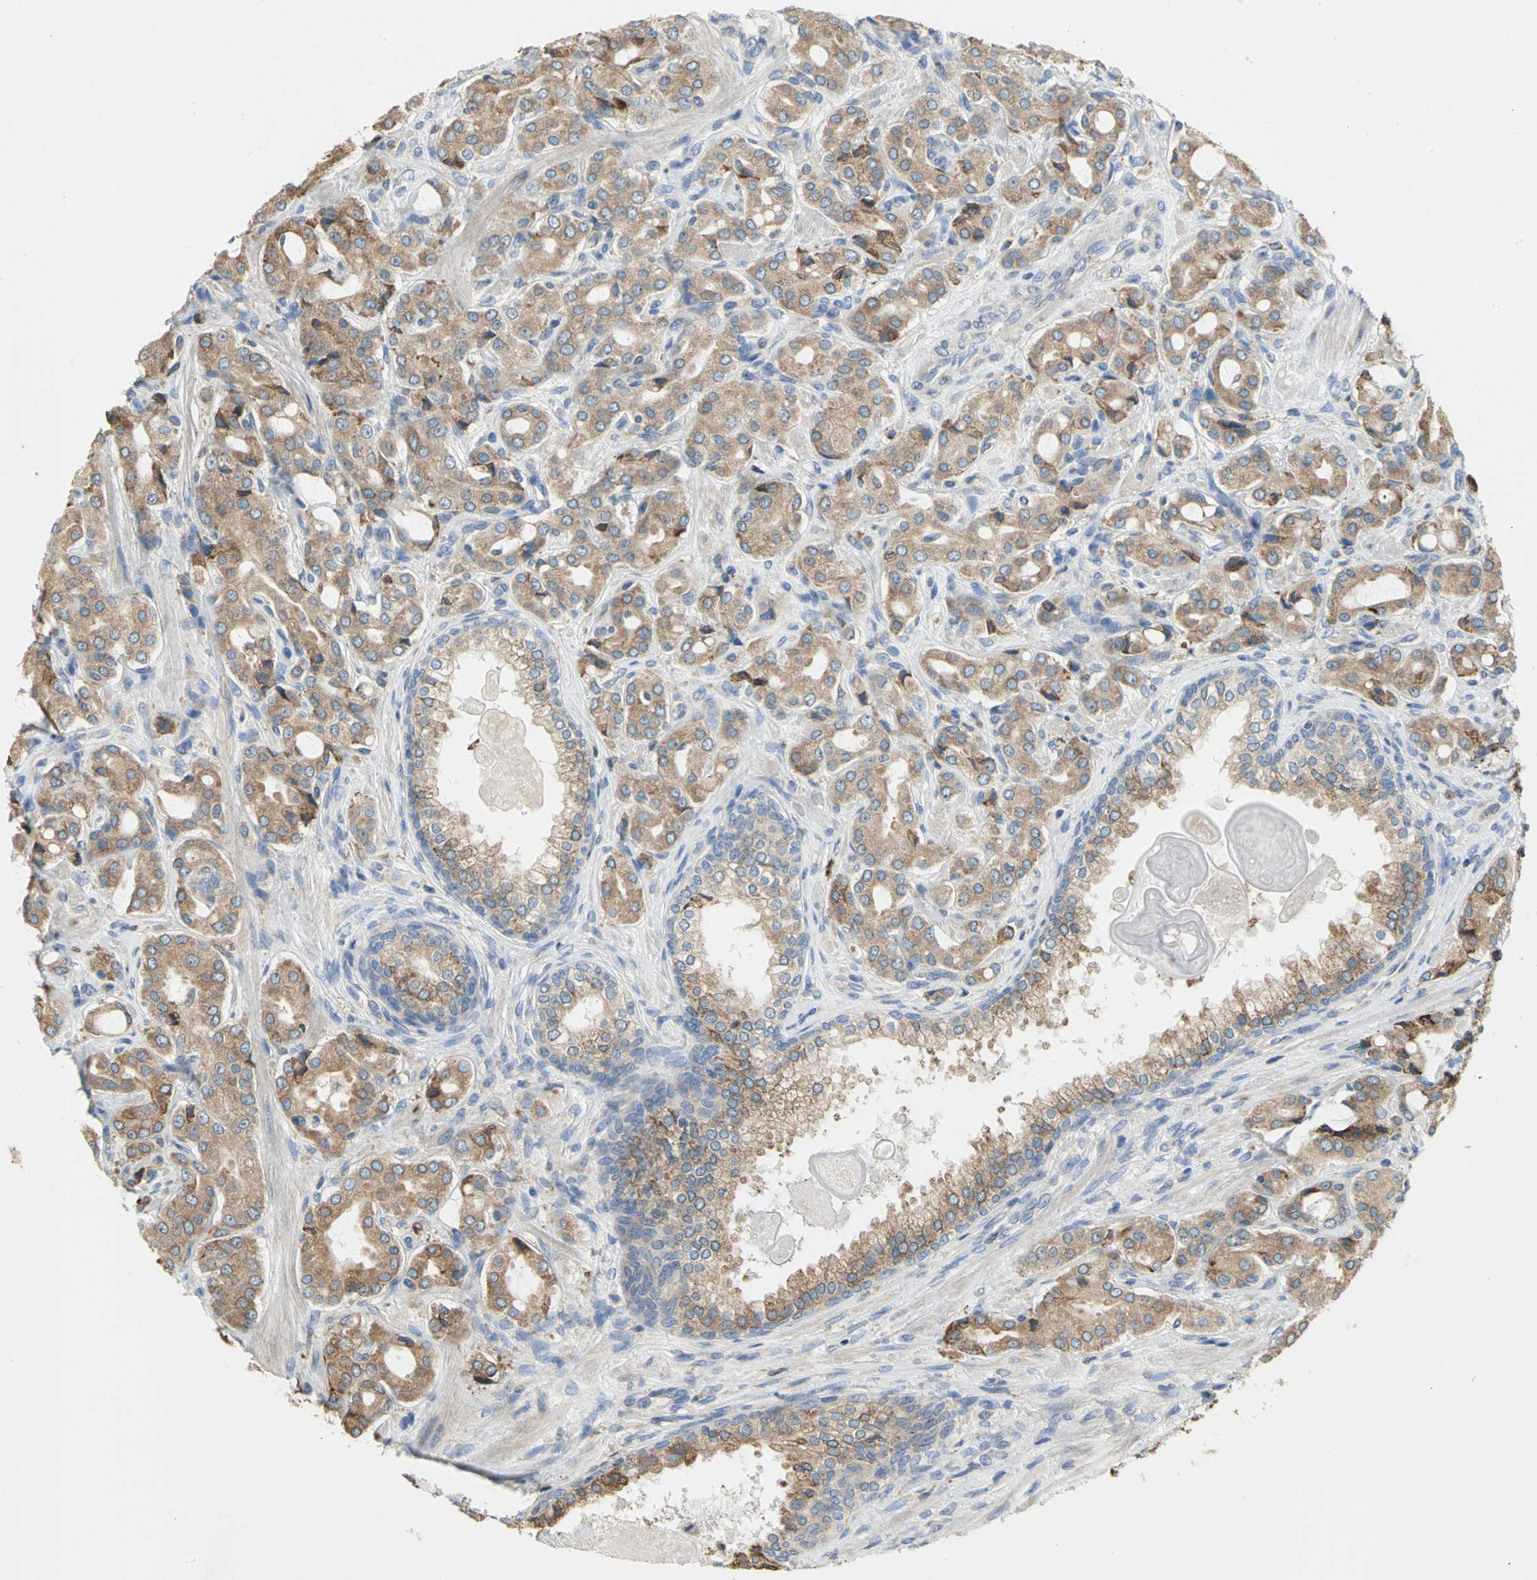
{"staining": {"intensity": "strong", "quantity": ">75%", "location": "cytoplasmic/membranous"}, "tissue": "prostate cancer", "cell_type": "Tumor cells", "image_type": "cancer", "snomed": [{"axis": "morphology", "description": "Adenocarcinoma, High grade"}, {"axis": "topography", "description": "Prostate"}], "caption": "Immunohistochemical staining of prostate cancer displays high levels of strong cytoplasmic/membranous positivity in approximately >75% of tumor cells.", "gene": "SDF2L1", "patient": {"sex": "male", "age": 72}}